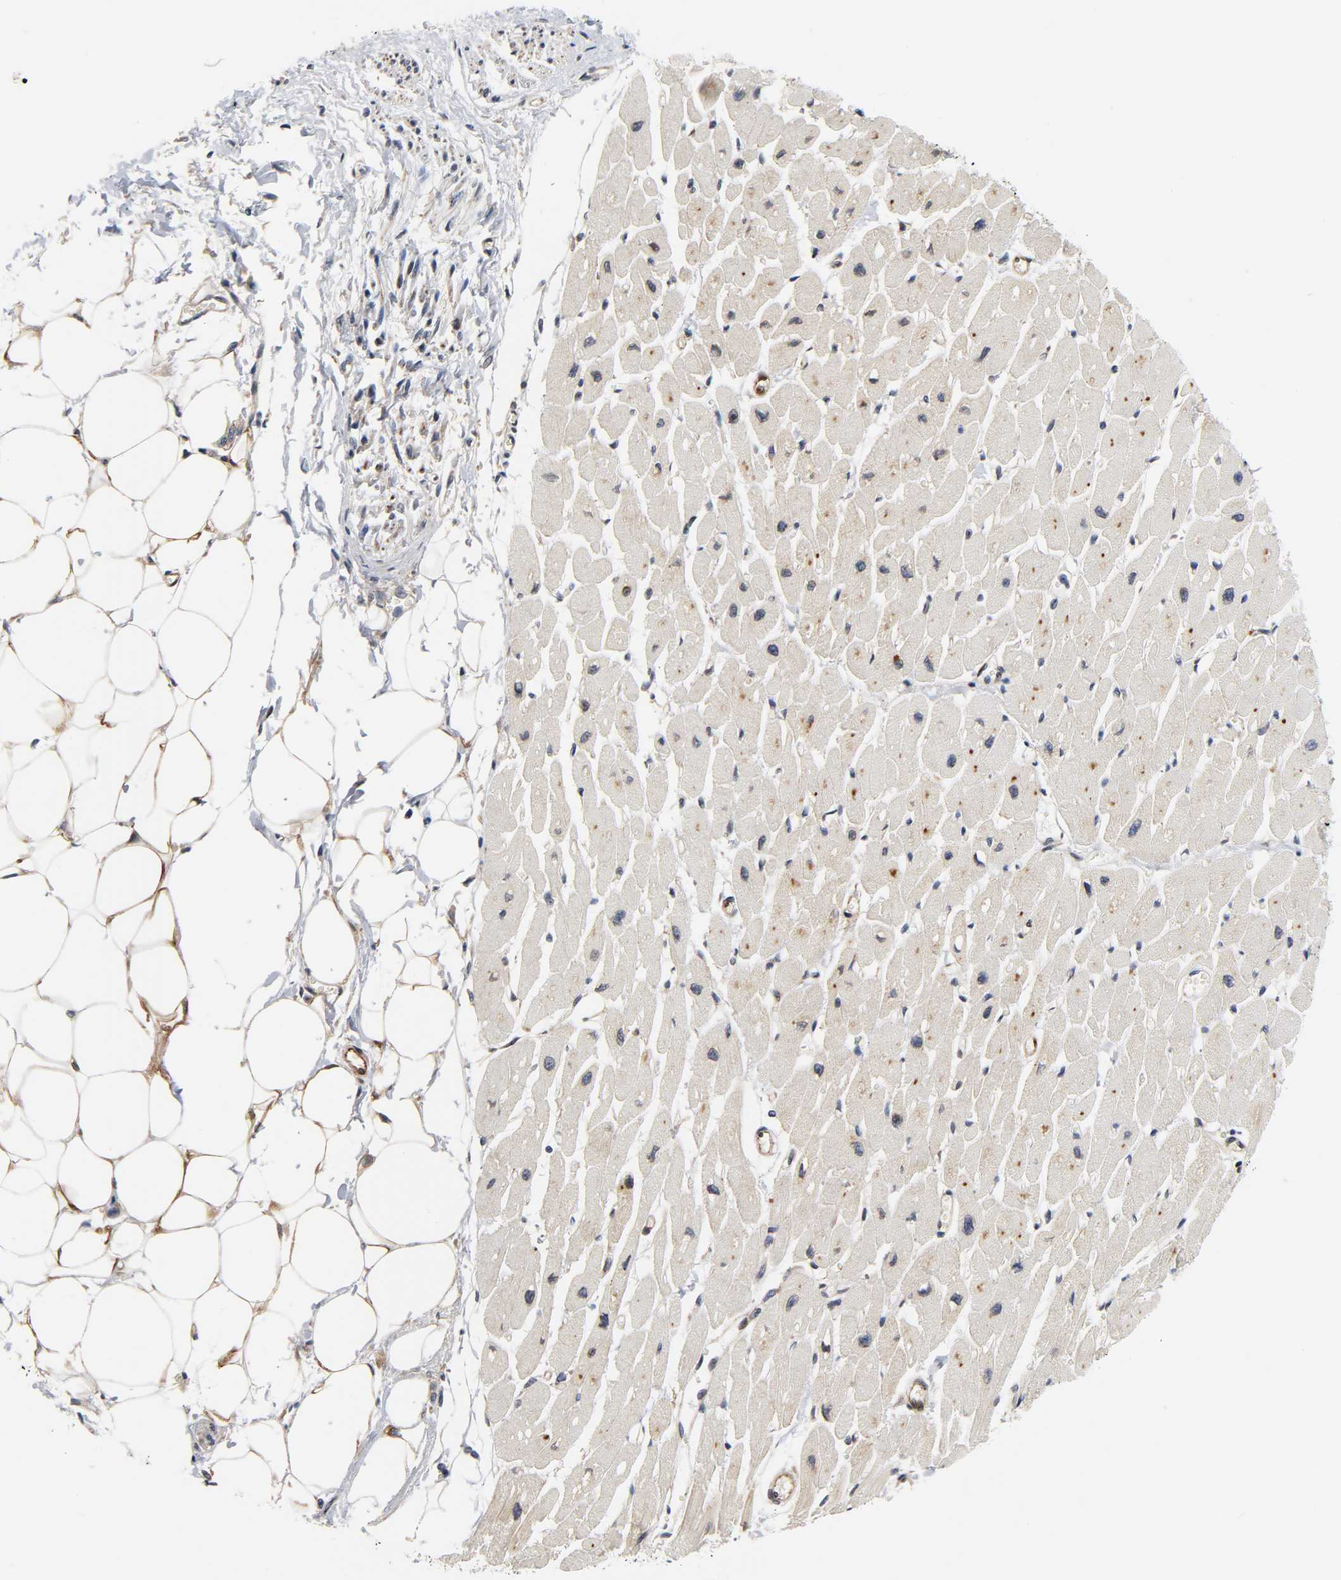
{"staining": {"intensity": "weak", "quantity": "25%-75%", "location": "cytoplasmic/membranous"}, "tissue": "heart muscle", "cell_type": "Cardiomyocytes", "image_type": "normal", "snomed": [{"axis": "morphology", "description": "Normal tissue, NOS"}, {"axis": "topography", "description": "Heart"}], "caption": "Cardiomyocytes display low levels of weak cytoplasmic/membranous positivity in about 25%-75% of cells in benign human heart muscle.", "gene": "ASB6", "patient": {"sex": "female", "age": 54}}